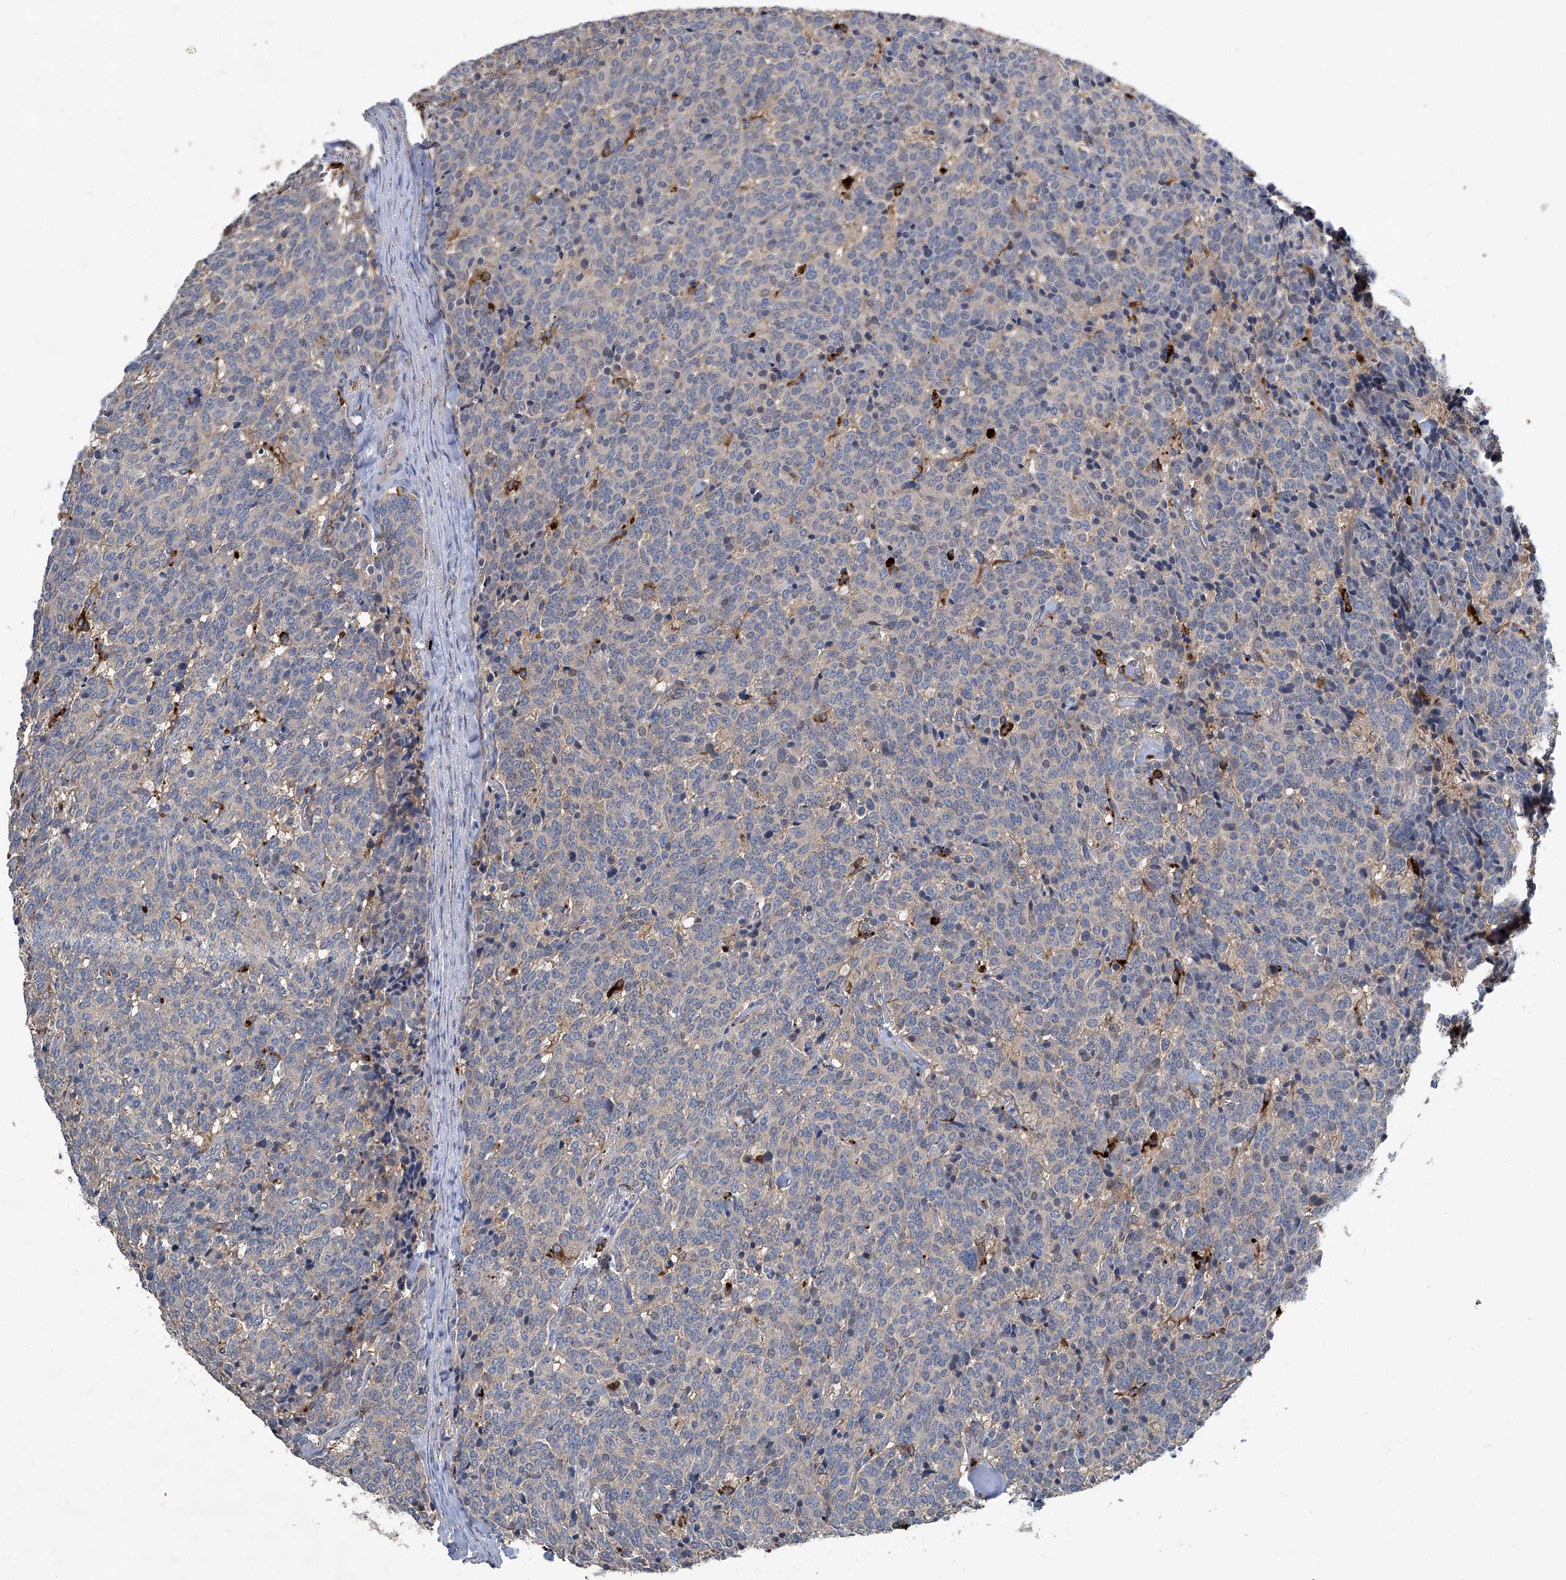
{"staining": {"intensity": "negative", "quantity": "none", "location": "none"}, "tissue": "carcinoid", "cell_type": "Tumor cells", "image_type": "cancer", "snomed": [{"axis": "morphology", "description": "Carcinoid, malignant, NOS"}, {"axis": "topography", "description": "Lung"}], "caption": "Tumor cells are negative for brown protein staining in carcinoid (malignant).", "gene": "FAM167A", "patient": {"sex": "female", "age": 46}}